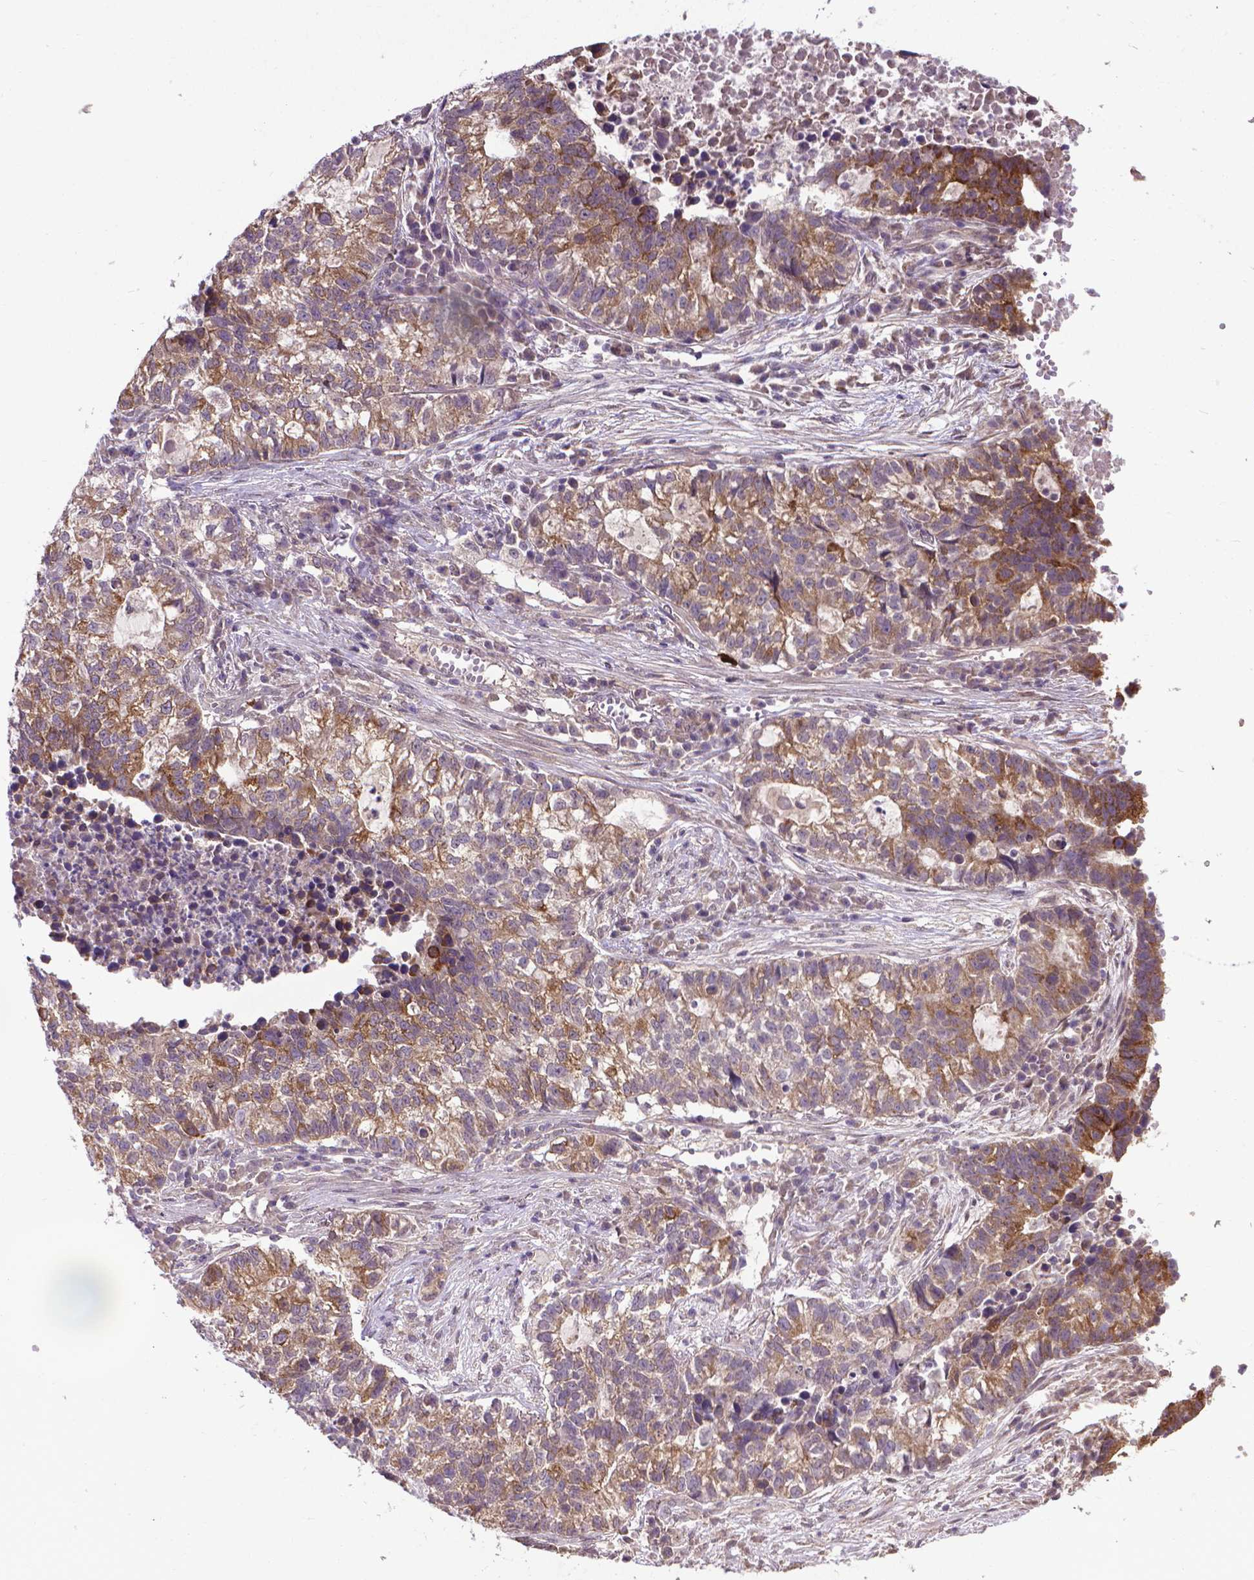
{"staining": {"intensity": "moderate", "quantity": ">75%", "location": "cytoplasmic/membranous"}, "tissue": "lung cancer", "cell_type": "Tumor cells", "image_type": "cancer", "snomed": [{"axis": "morphology", "description": "Adenocarcinoma, NOS"}, {"axis": "topography", "description": "Lung"}], "caption": "Adenocarcinoma (lung) stained for a protein demonstrates moderate cytoplasmic/membranous positivity in tumor cells. (DAB (3,3'-diaminobenzidine) IHC, brown staining for protein, blue staining for nuclei).", "gene": "GPR63", "patient": {"sex": "male", "age": 57}}